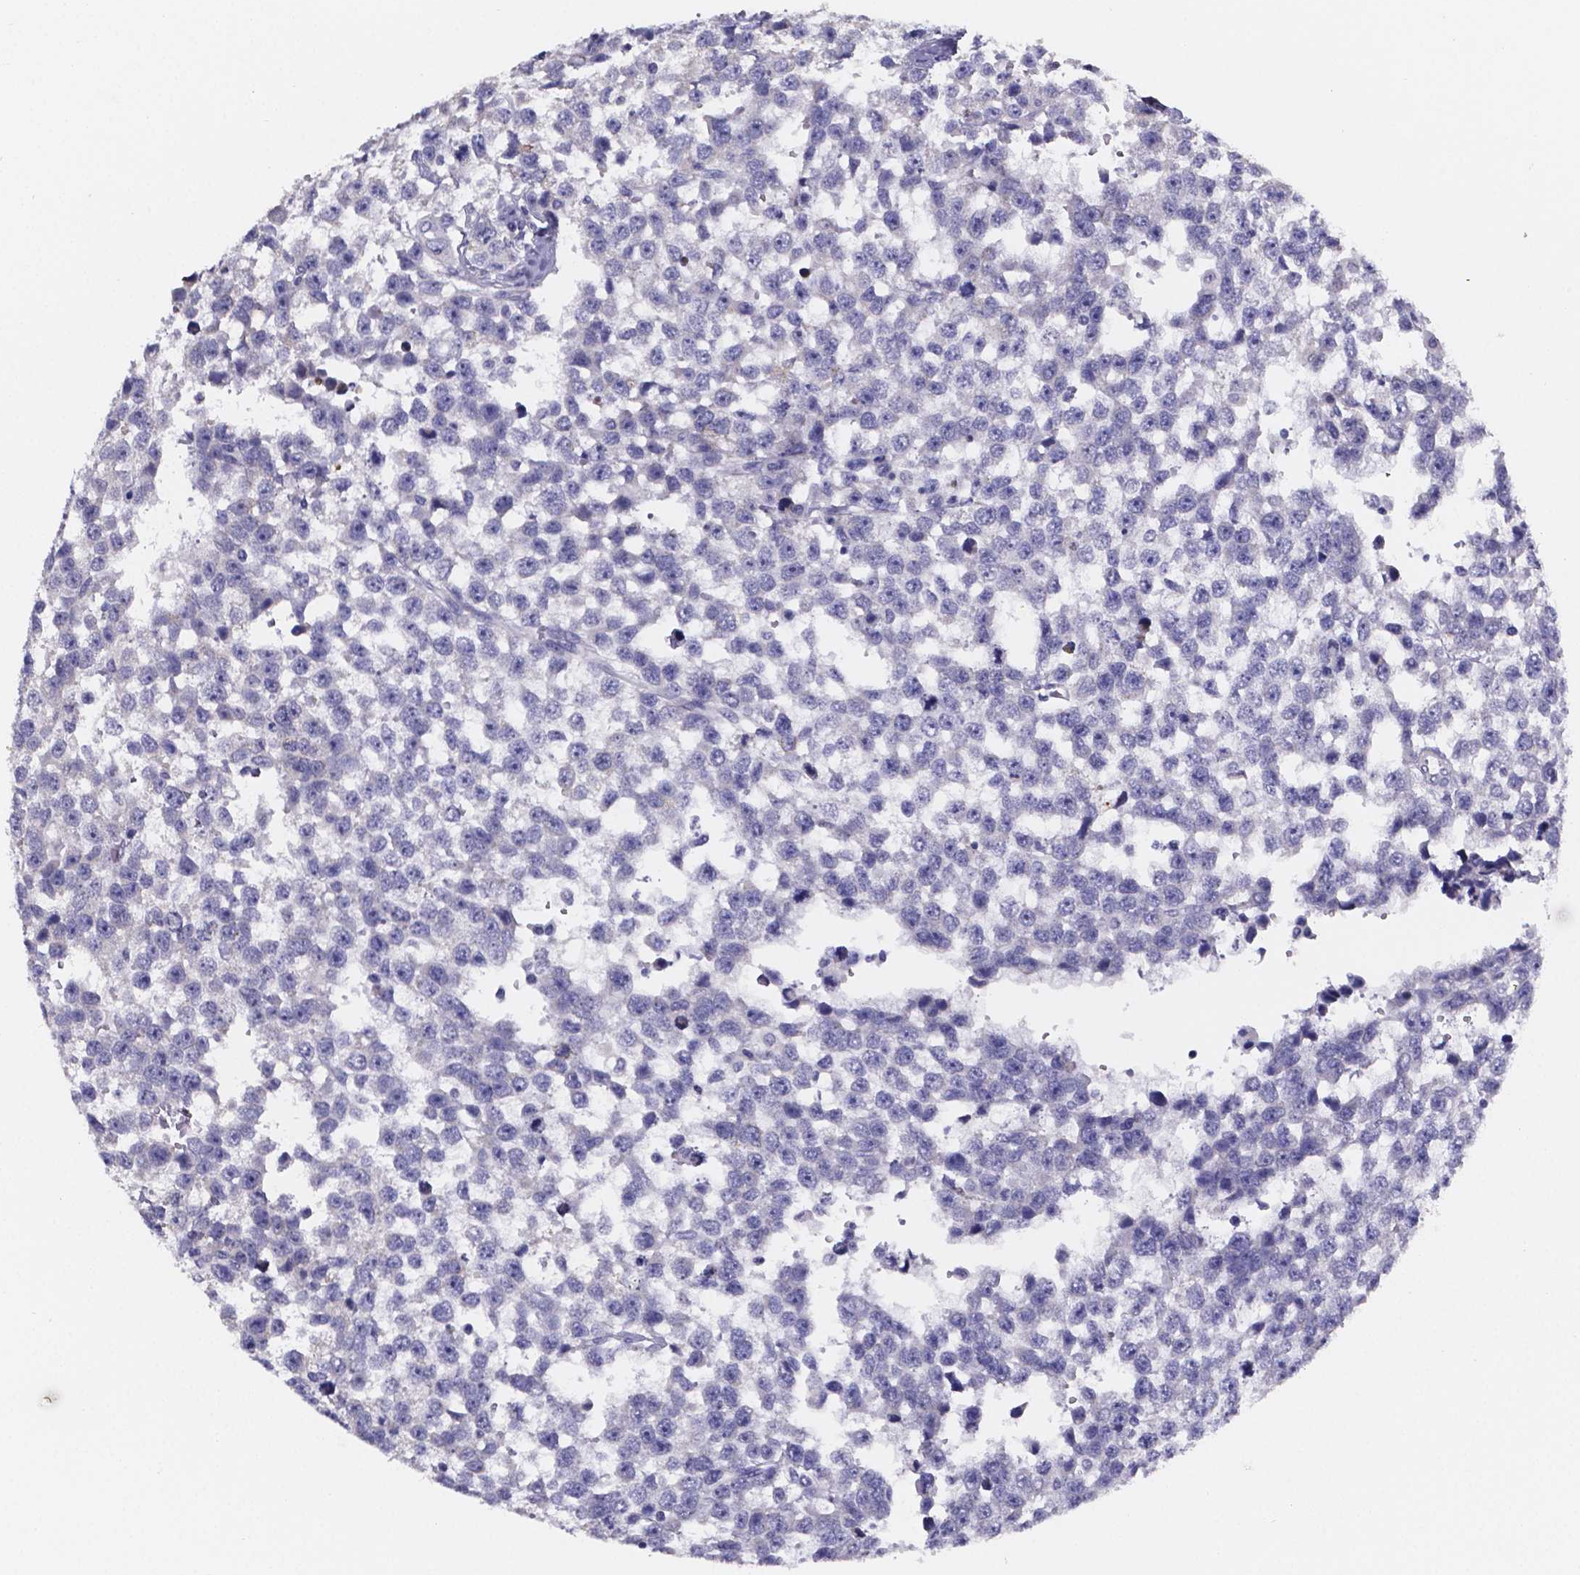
{"staining": {"intensity": "negative", "quantity": "none", "location": "none"}, "tissue": "testis cancer", "cell_type": "Tumor cells", "image_type": "cancer", "snomed": [{"axis": "morphology", "description": "Seminoma, NOS"}, {"axis": "topography", "description": "Testis"}], "caption": "The histopathology image exhibits no significant positivity in tumor cells of testis seminoma.", "gene": "PAH", "patient": {"sex": "male", "age": 34}}